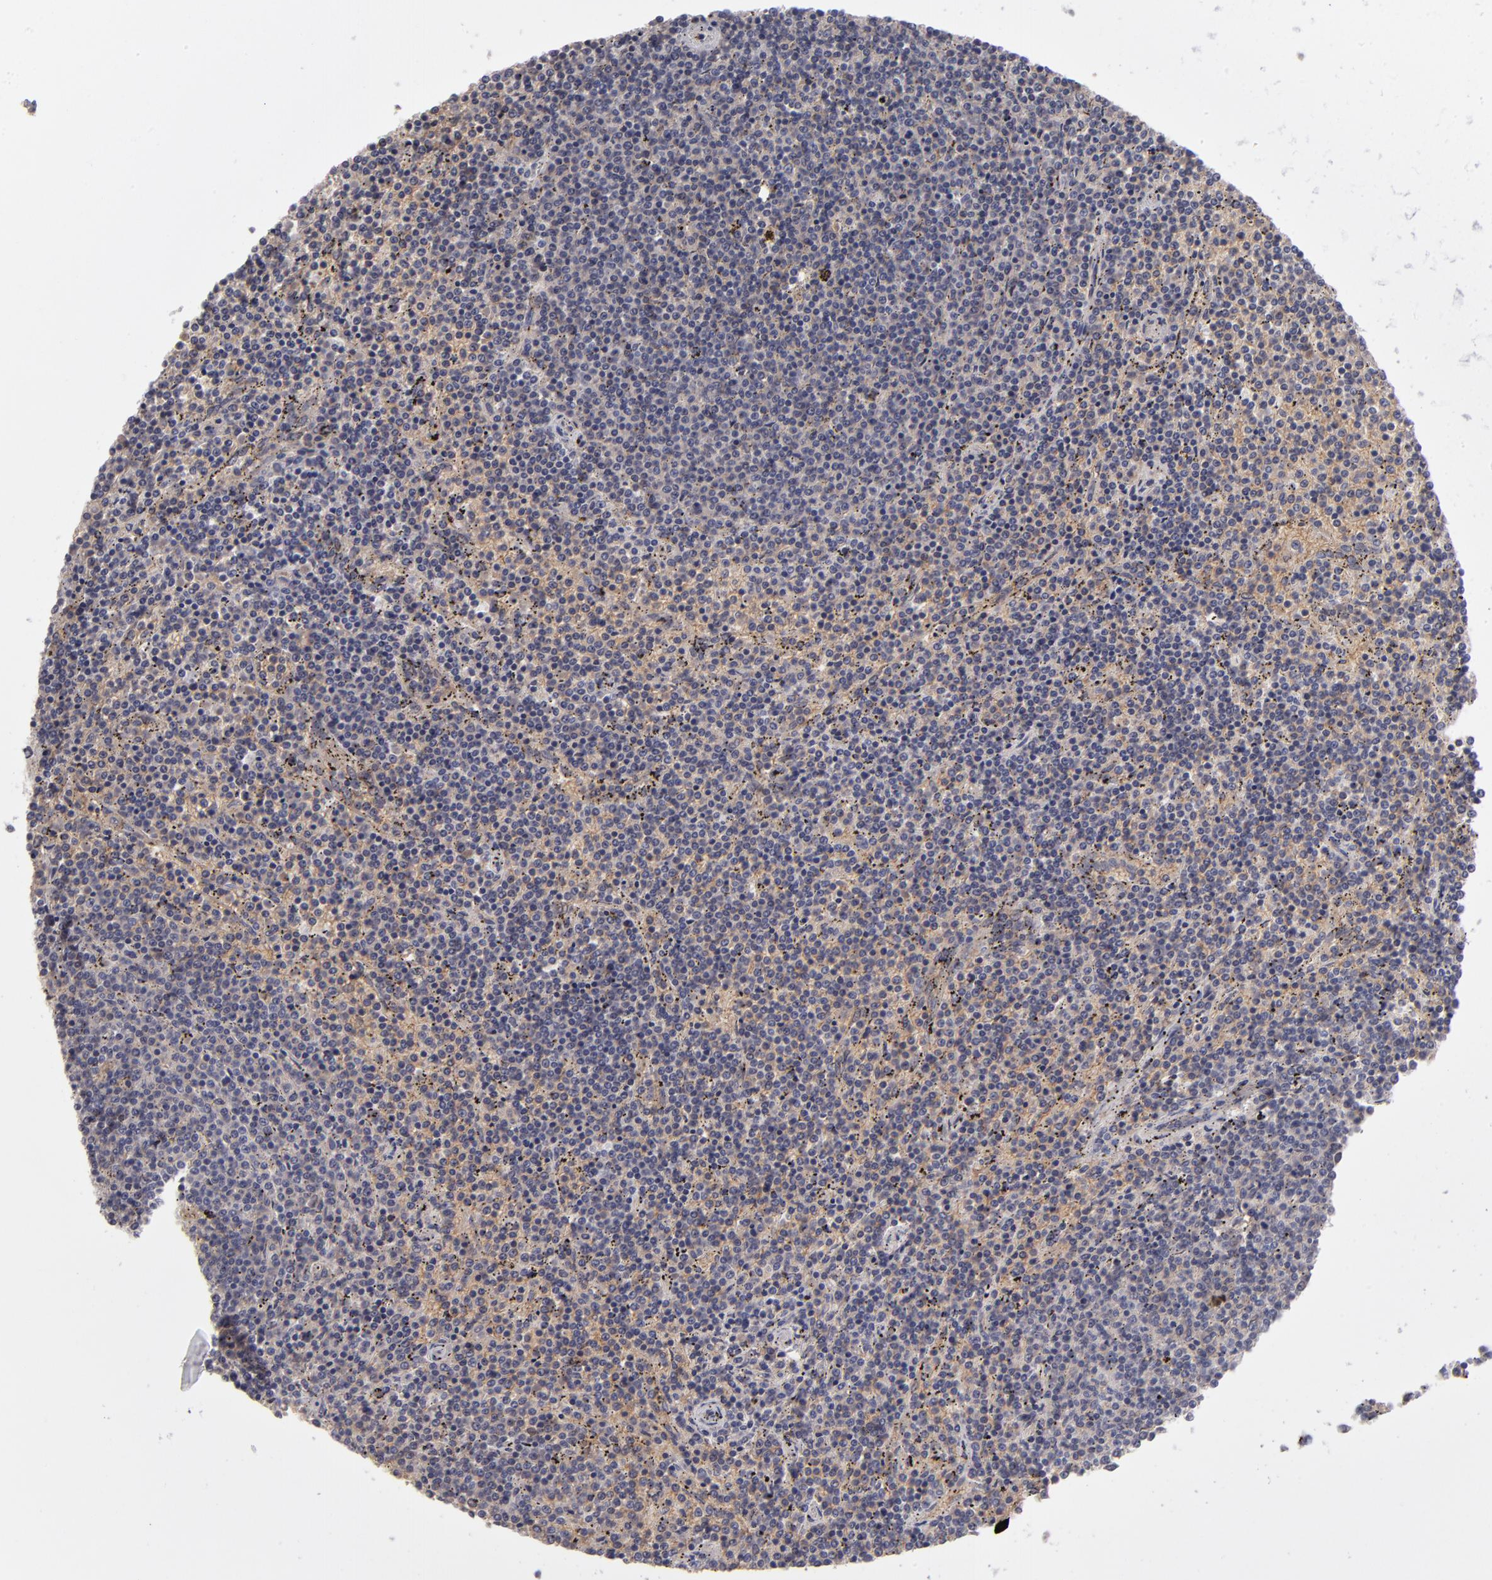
{"staining": {"intensity": "negative", "quantity": "none", "location": "none"}, "tissue": "lymphoma", "cell_type": "Tumor cells", "image_type": "cancer", "snomed": [{"axis": "morphology", "description": "Malignant lymphoma, non-Hodgkin's type, Low grade"}, {"axis": "topography", "description": "Spleen"}], "caption": "Immunohistochemistry of lymphoma reveals no expression in tumor cells.", "gene": "ITIH4", "patient": {"sex": "female", "age": 50}}